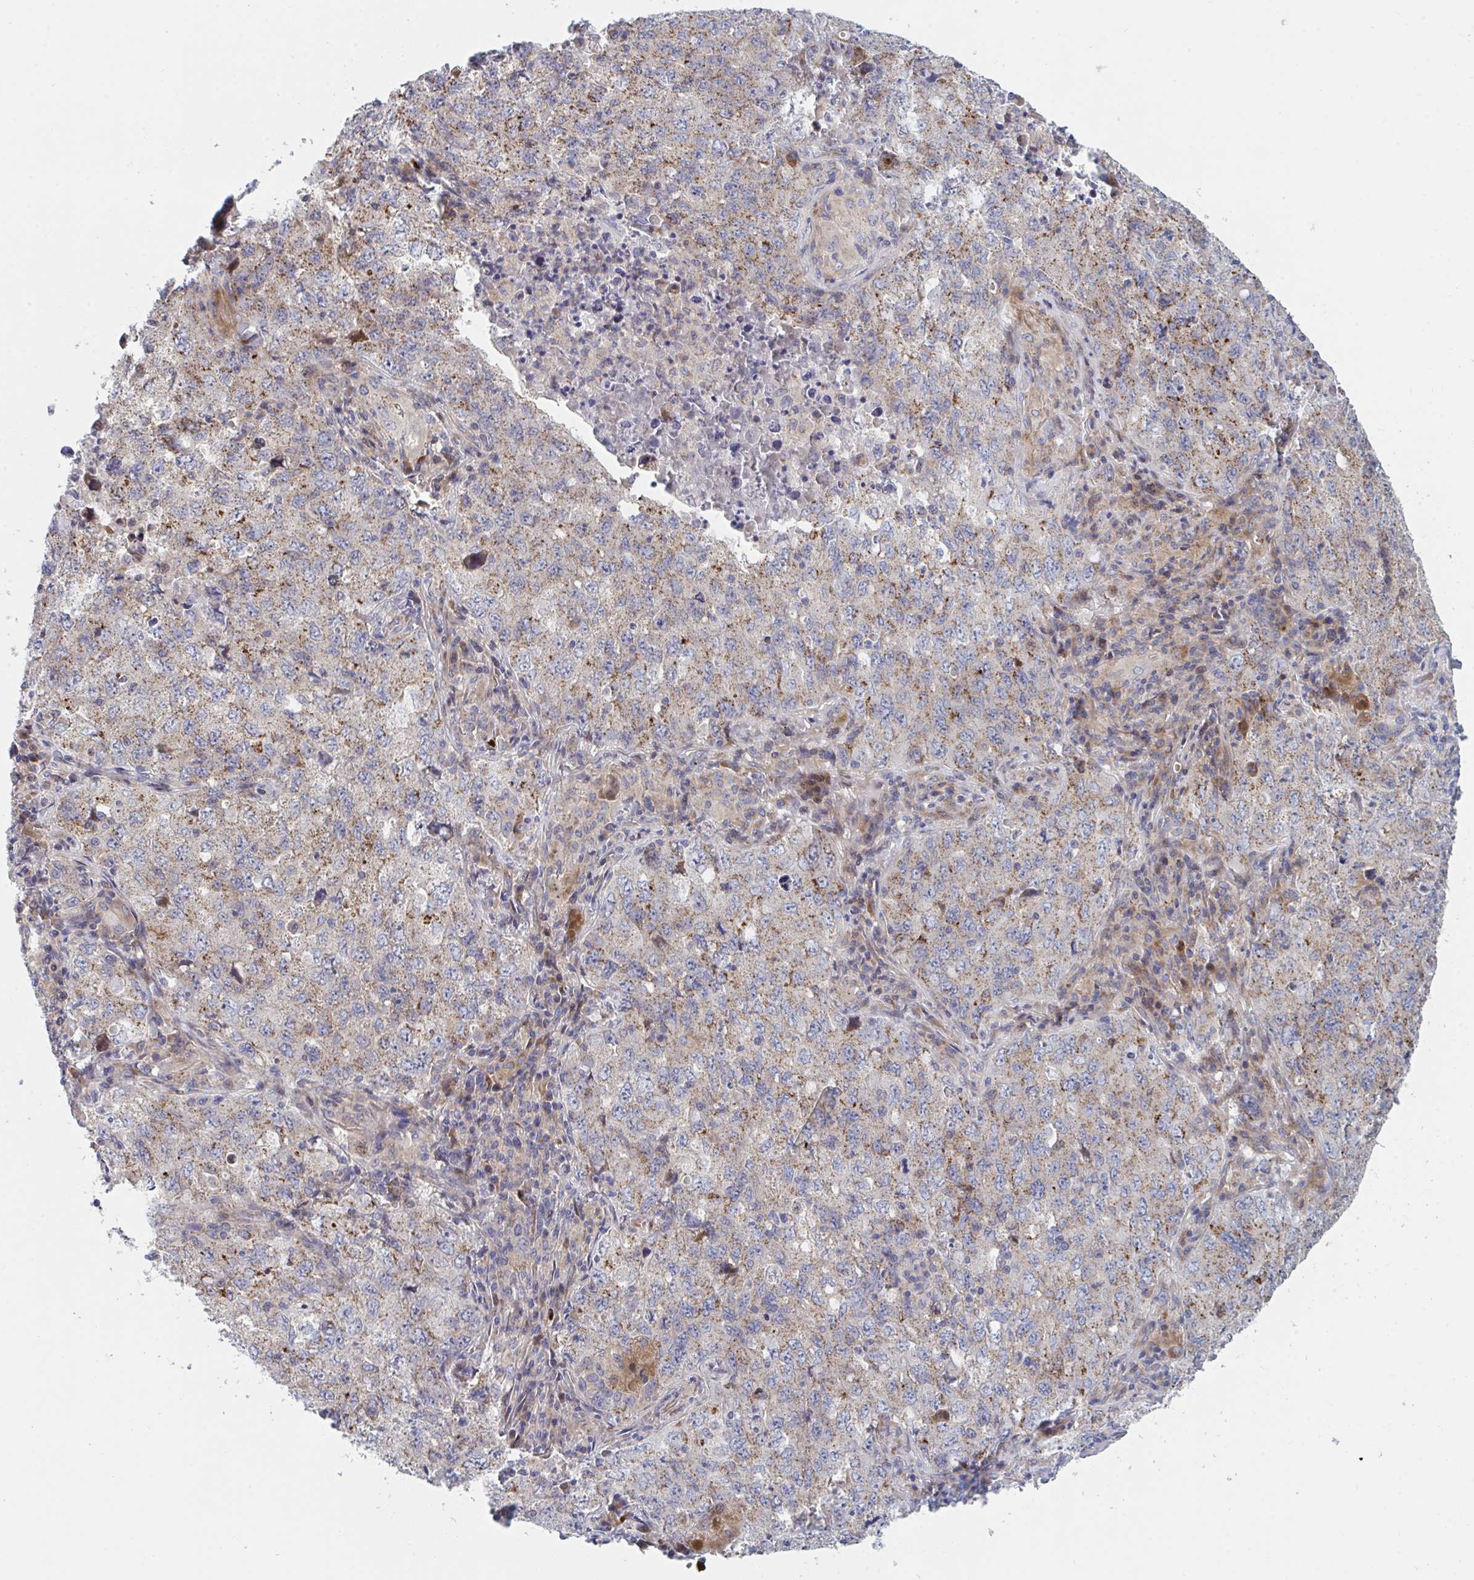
{"staining": {"intensity": "moderate", "quantity": "25%-75%", "location": "cytoplasmic/membranous"}, "tissue": "lung cancer", "cell_type": "Tumor cells", "image_type": "cancer", "snomed": [{"axis": "morphology", "description": "Adenocarcinoma, NOS"}, {"axis": "topography", "description": "Lung"}], "caption": "Human adenocarcinoma (lung) stained with a protein marker shows moderate staining in tumor cells.", "gene": "TNFSF4", "patient": {"sex": "female", "age": 57}}